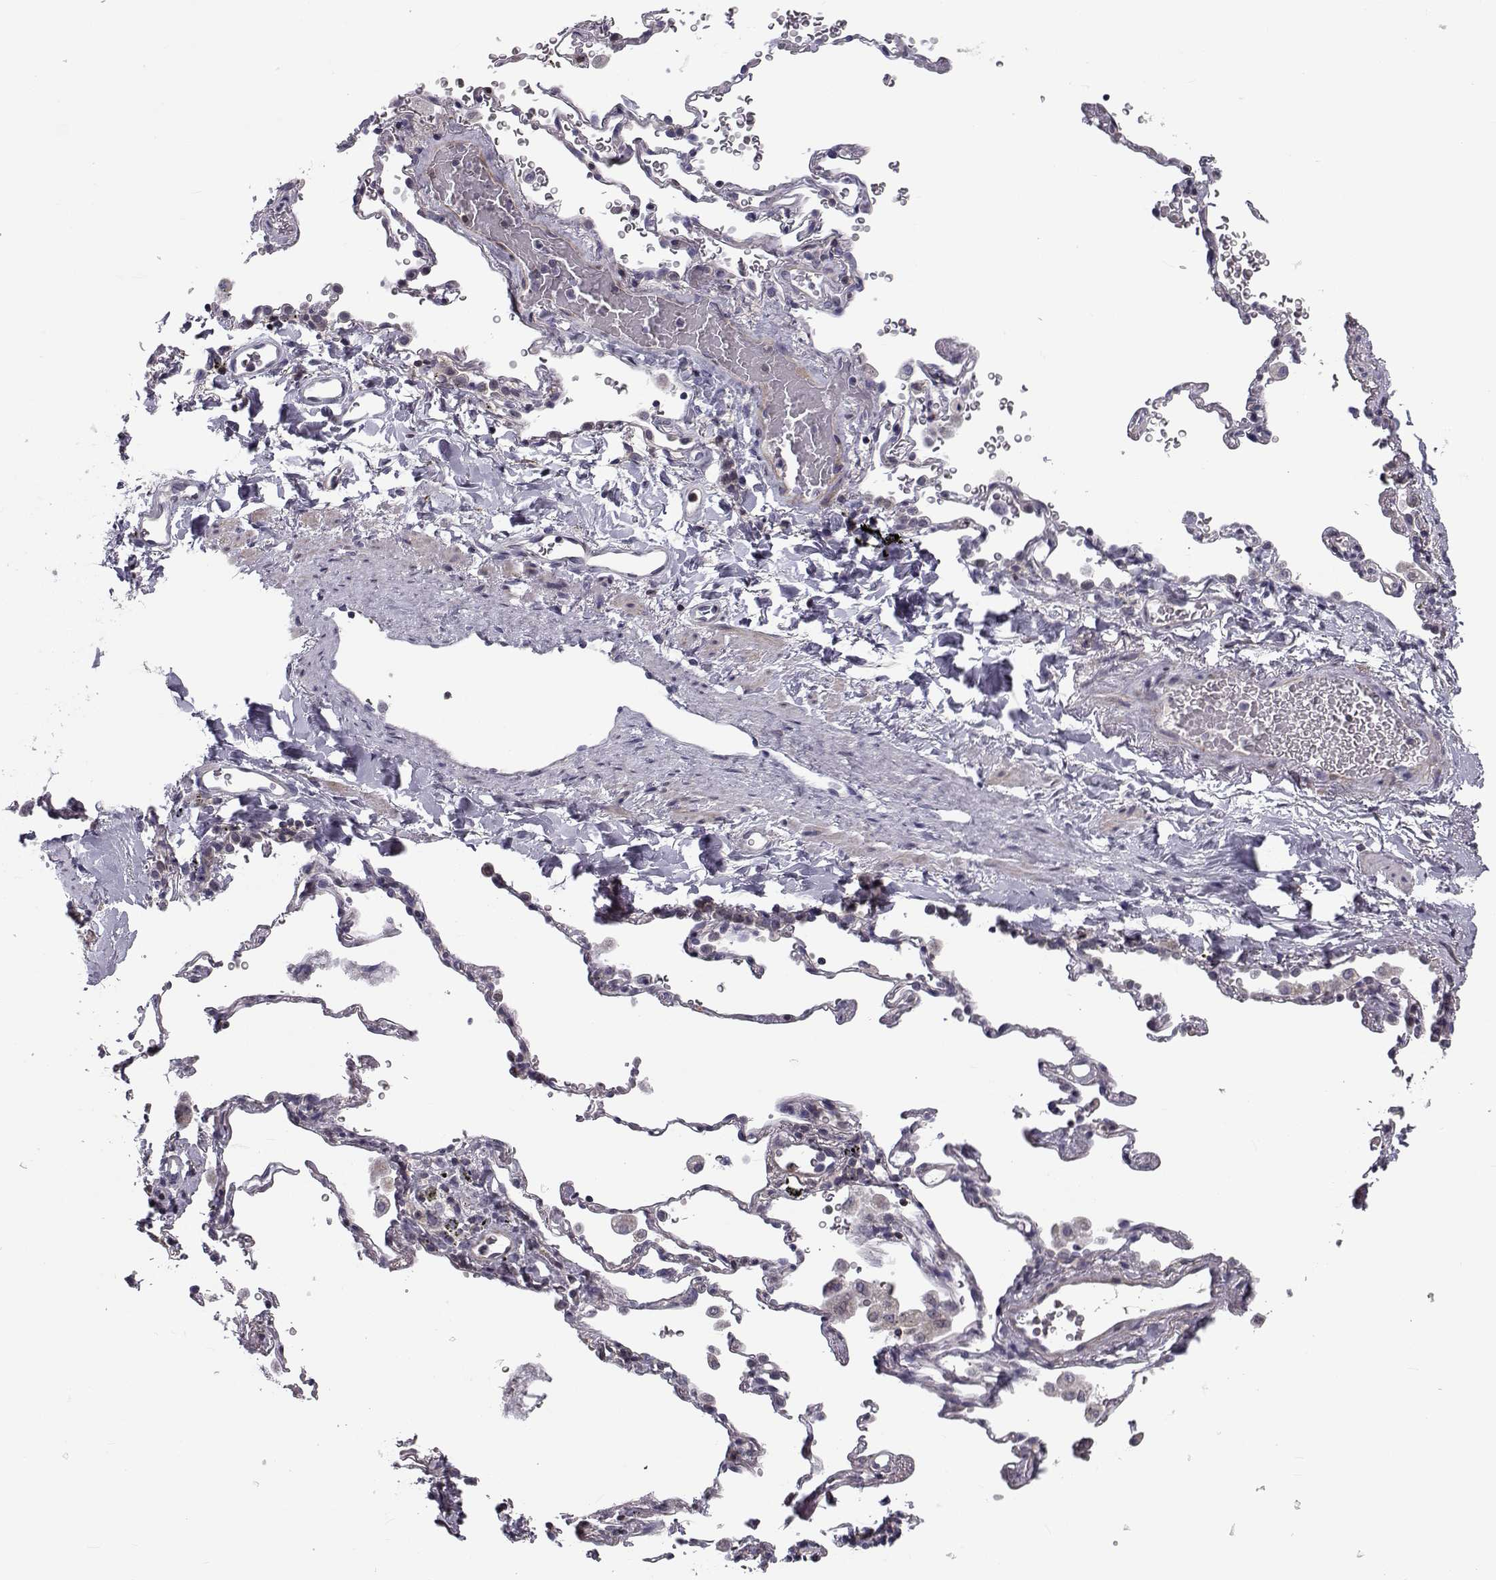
{"staining": {"intensity": "negative", "quantity": "none", "location": "none"}, "tissue": "soft tissue", "cell_type": "Chondrocytes", "image_type": "normal", "snomed": [{"axis": "morphology", "description": "Normal tissue, NOS"}, {"axis": "morphology", "description": "Adenocarcinoma, NOS"}, {"axis": "topography", "description": "Cartilage tissue"}, {"axis": "topography", "description": "Lung"}], "caption": "Immunohistochemistry (IHC) histopathology image of normal soft tissue: soft tissue stained with DAB (3,3'-diaminobenzidine) exhibits no significant protein positivity in chondrocytes.", "gene": "LRRC27", "patient": {"sex": "male", "age": 59}}